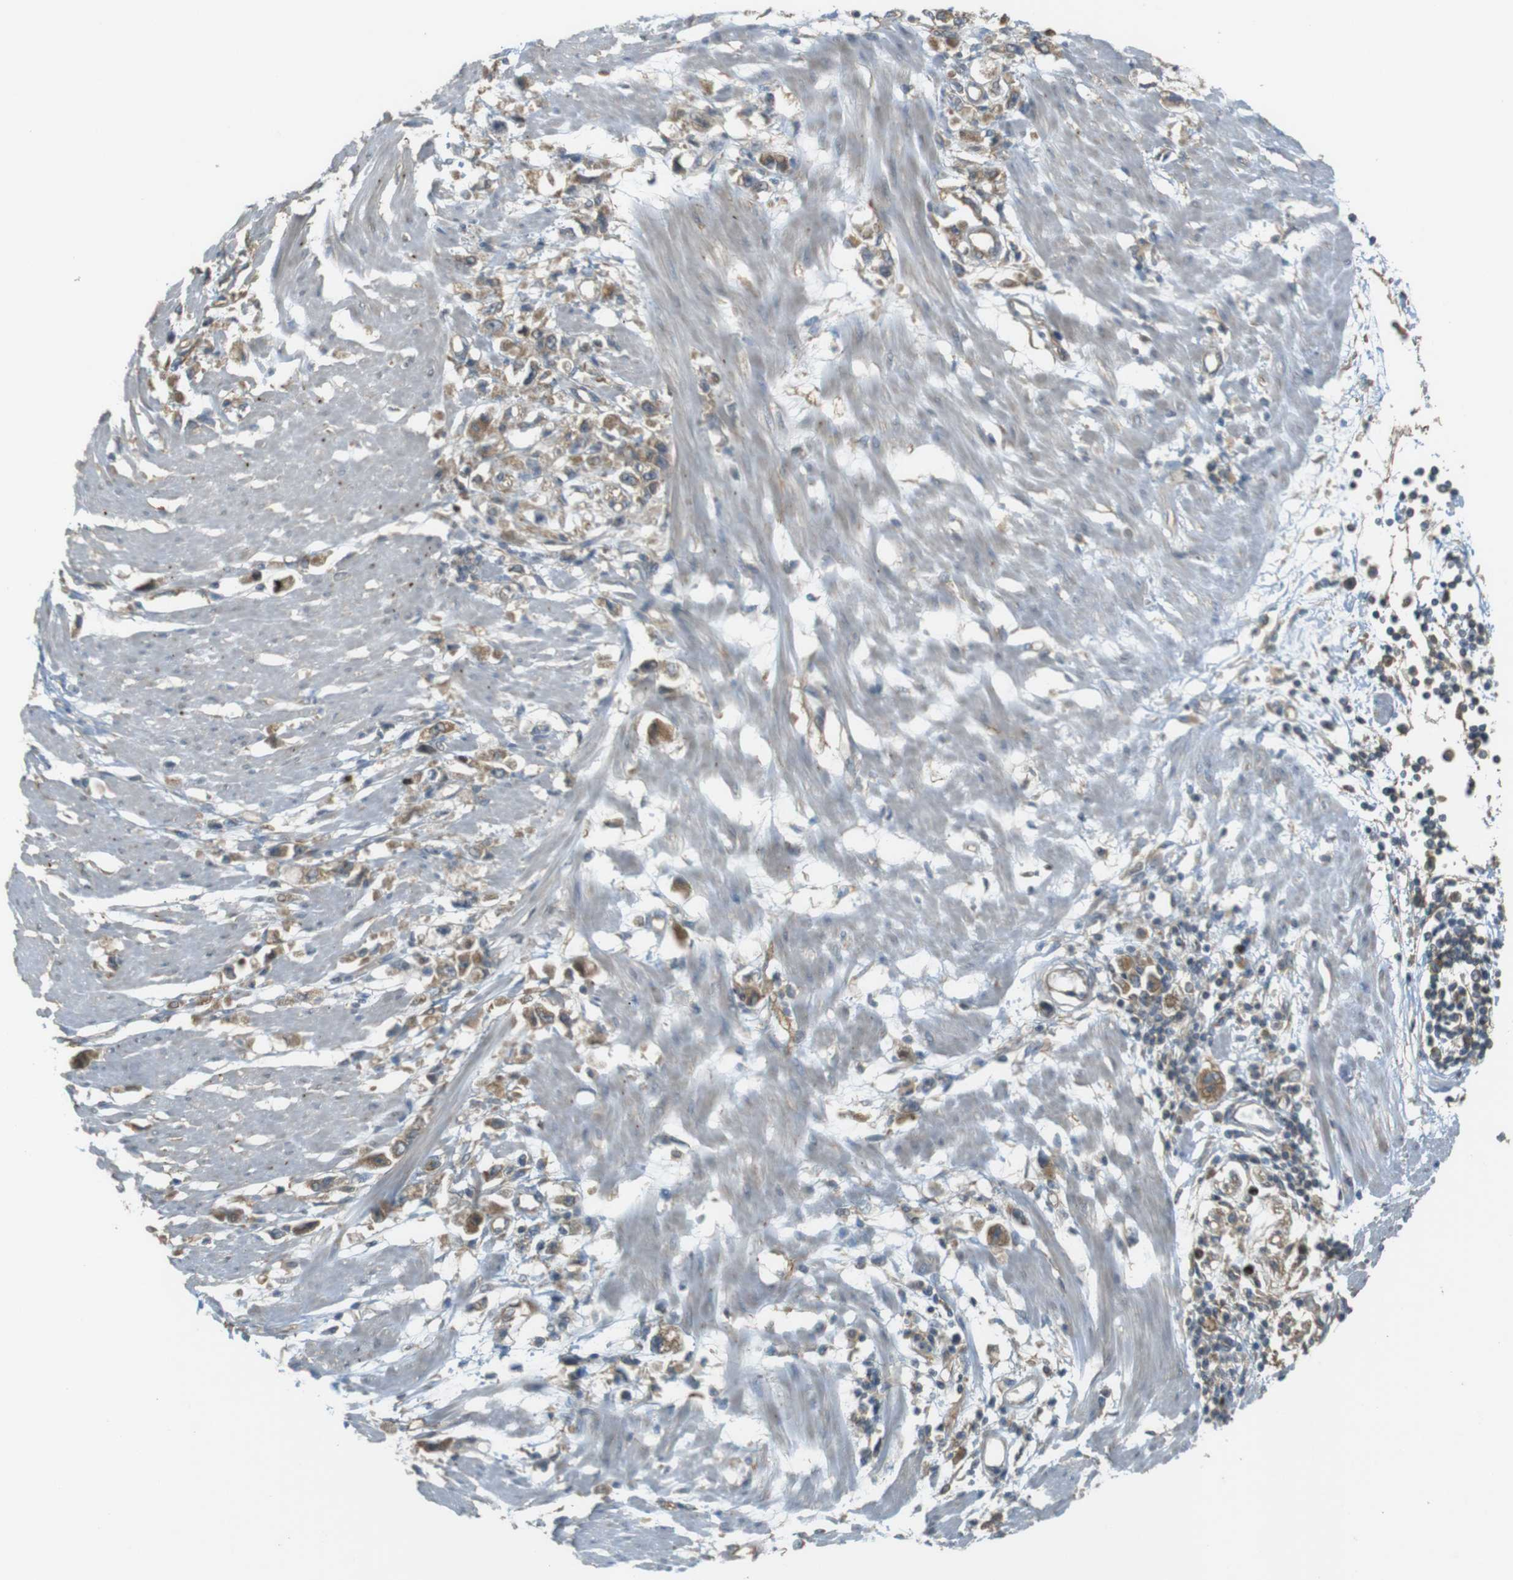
{"staining": {"intensity": "moderate", "quantity": ">75%", "location": "cytoplasmic/membranous"}, "tissue": "stomach cancer", "cell_type": "Tumor cells", "image_type": "cancer", "snomed": [{"axis": "morphology", "description": "Adenocarcinoma, NOS"}, {"axis": "topography", "description": "Stomach"}], "caption": "Stomach cancer stained with DAB (3,3'-diaminobenzidine) immunohistochemistry (IHC) exhibits medium levels of moderate cytoplasmic/membranous positivity in about >75% of tumor cells.", "gene": "ZDHHC20", "patient": {"sex": "female", "age": 59}}